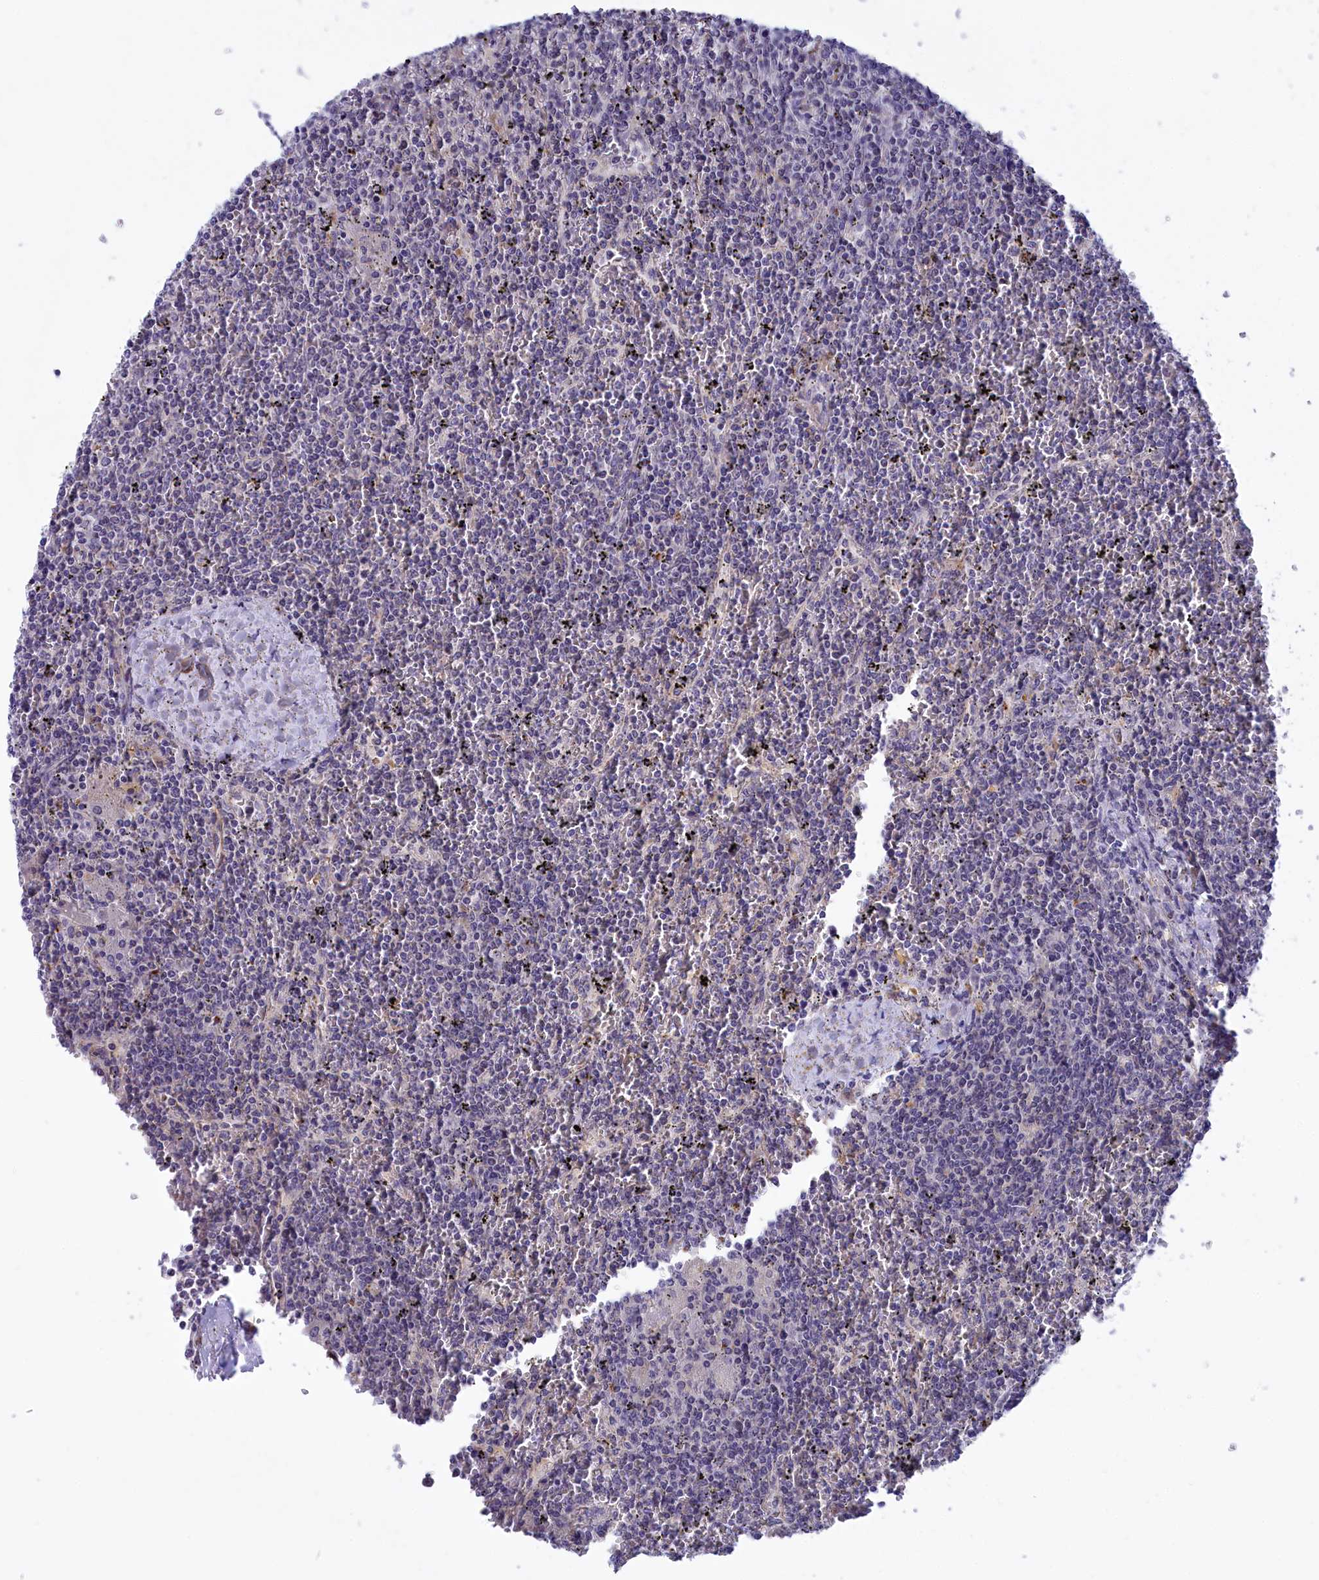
{"staining": {"intensity": "negative", "quantity": "none", "location": "none"}, "tissue": "lymphoma", "cell_type": "Tumor cells", "image_type": "cancer", "snomed": [{"axis": "morphology", "description": "Malignant lymphoma, non-Hodgkin's type, Low grade"}, {"axis": "topography", "description": "Spleen"}], "caption": "High magnification brightfield microscopy of lymphoma stained with DAB (3,3'-diaminobenzidine) (brown) and counterstained with hematoxylin (blue): tumor cells show no significant expression.", "gene": "STYX", "patient": {"sex": "female", "age": 19}}